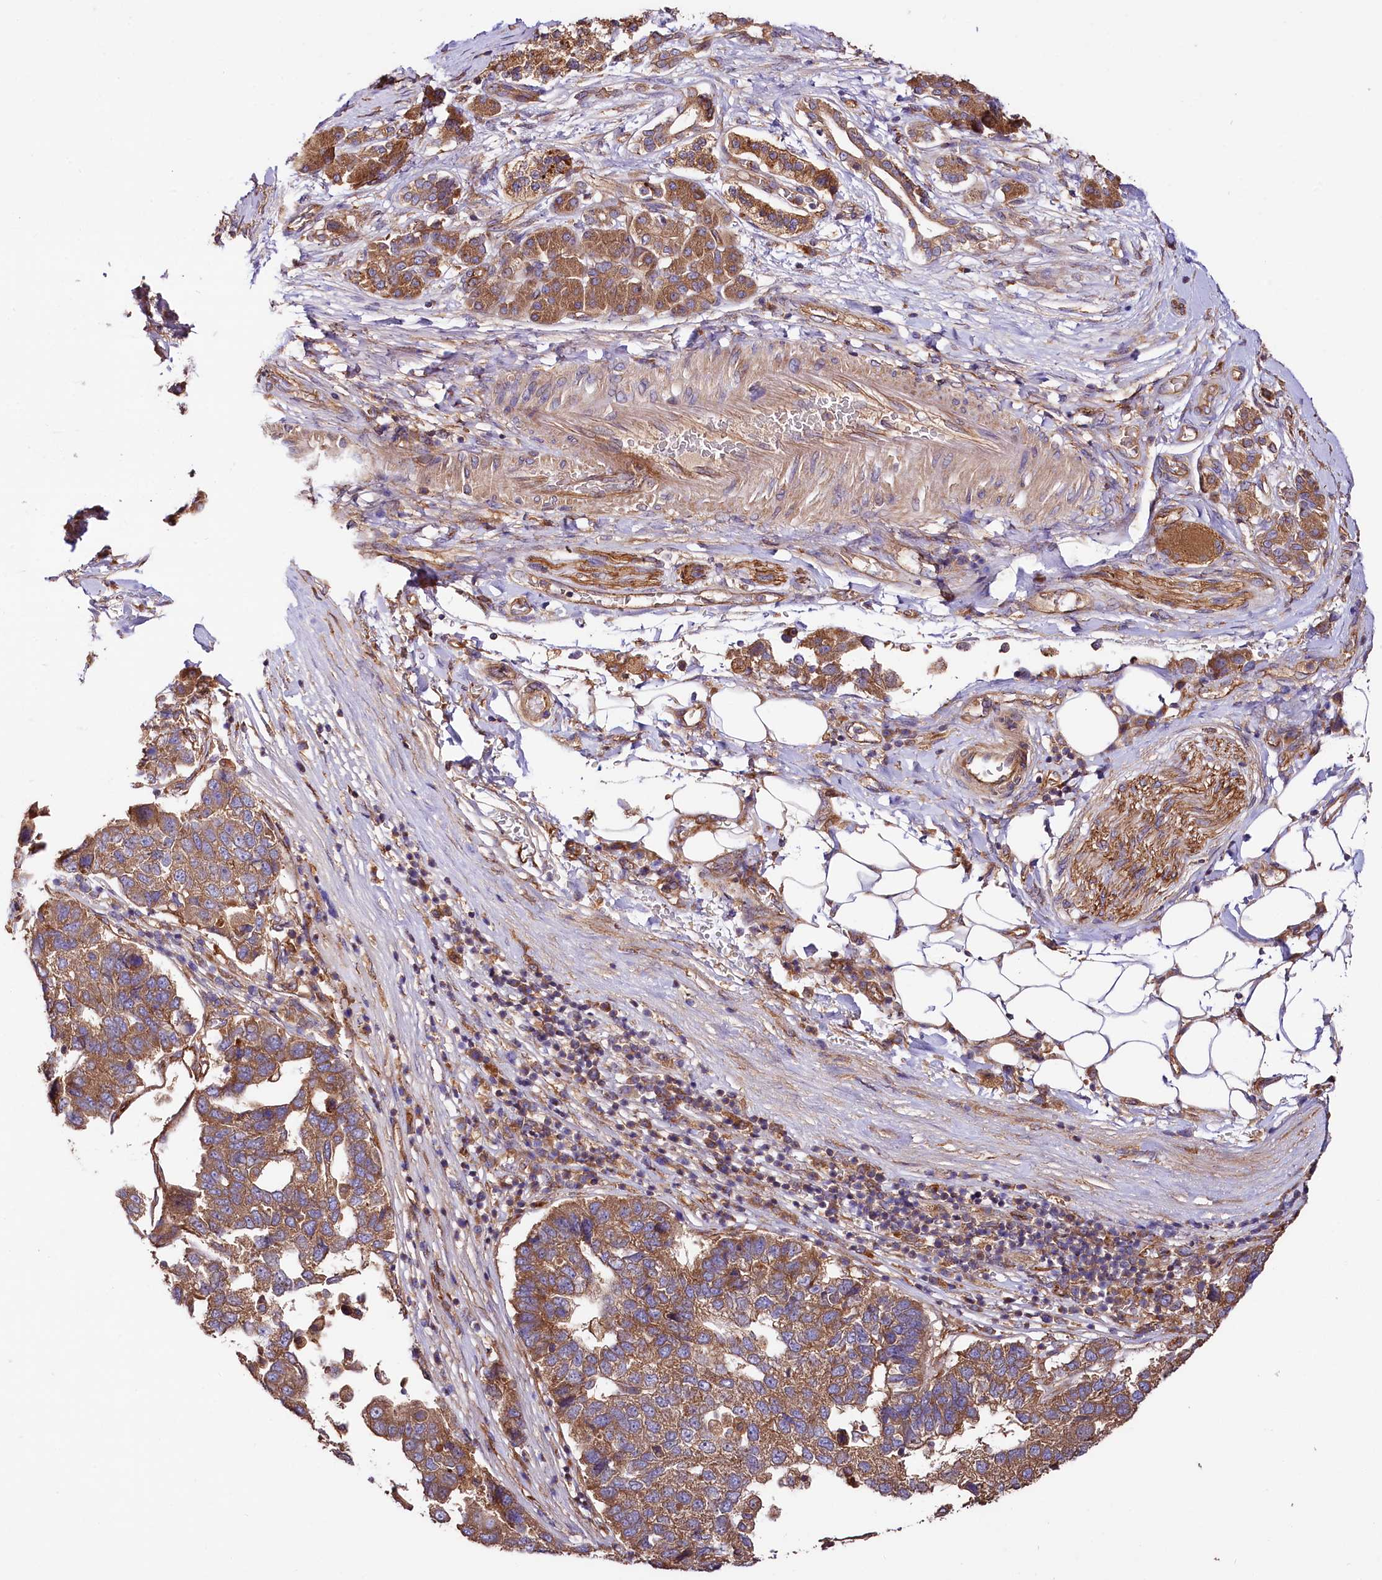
{"staining": {"intensity": "moderate", "quantity": "25%-75%", "location": "cytoplasmic/membranous"}, "tissue": "pancreatic cancer", "cell_type": "Tumor cells", "image_type": "cancer", "snomed": [{"axis": "morphology", "description": "Adenocarcinoma, NOS"}, {"axis": "topography", "description": "Pancreas"}], "caption": "Pancreatic cancer stained for a protein (brown) shows moderate cytoplasmic/membranous positive expression in about 25%-75% of tumor cells.", "gene": "CEP295", "patient": {"sex": "female", "age": 61}}